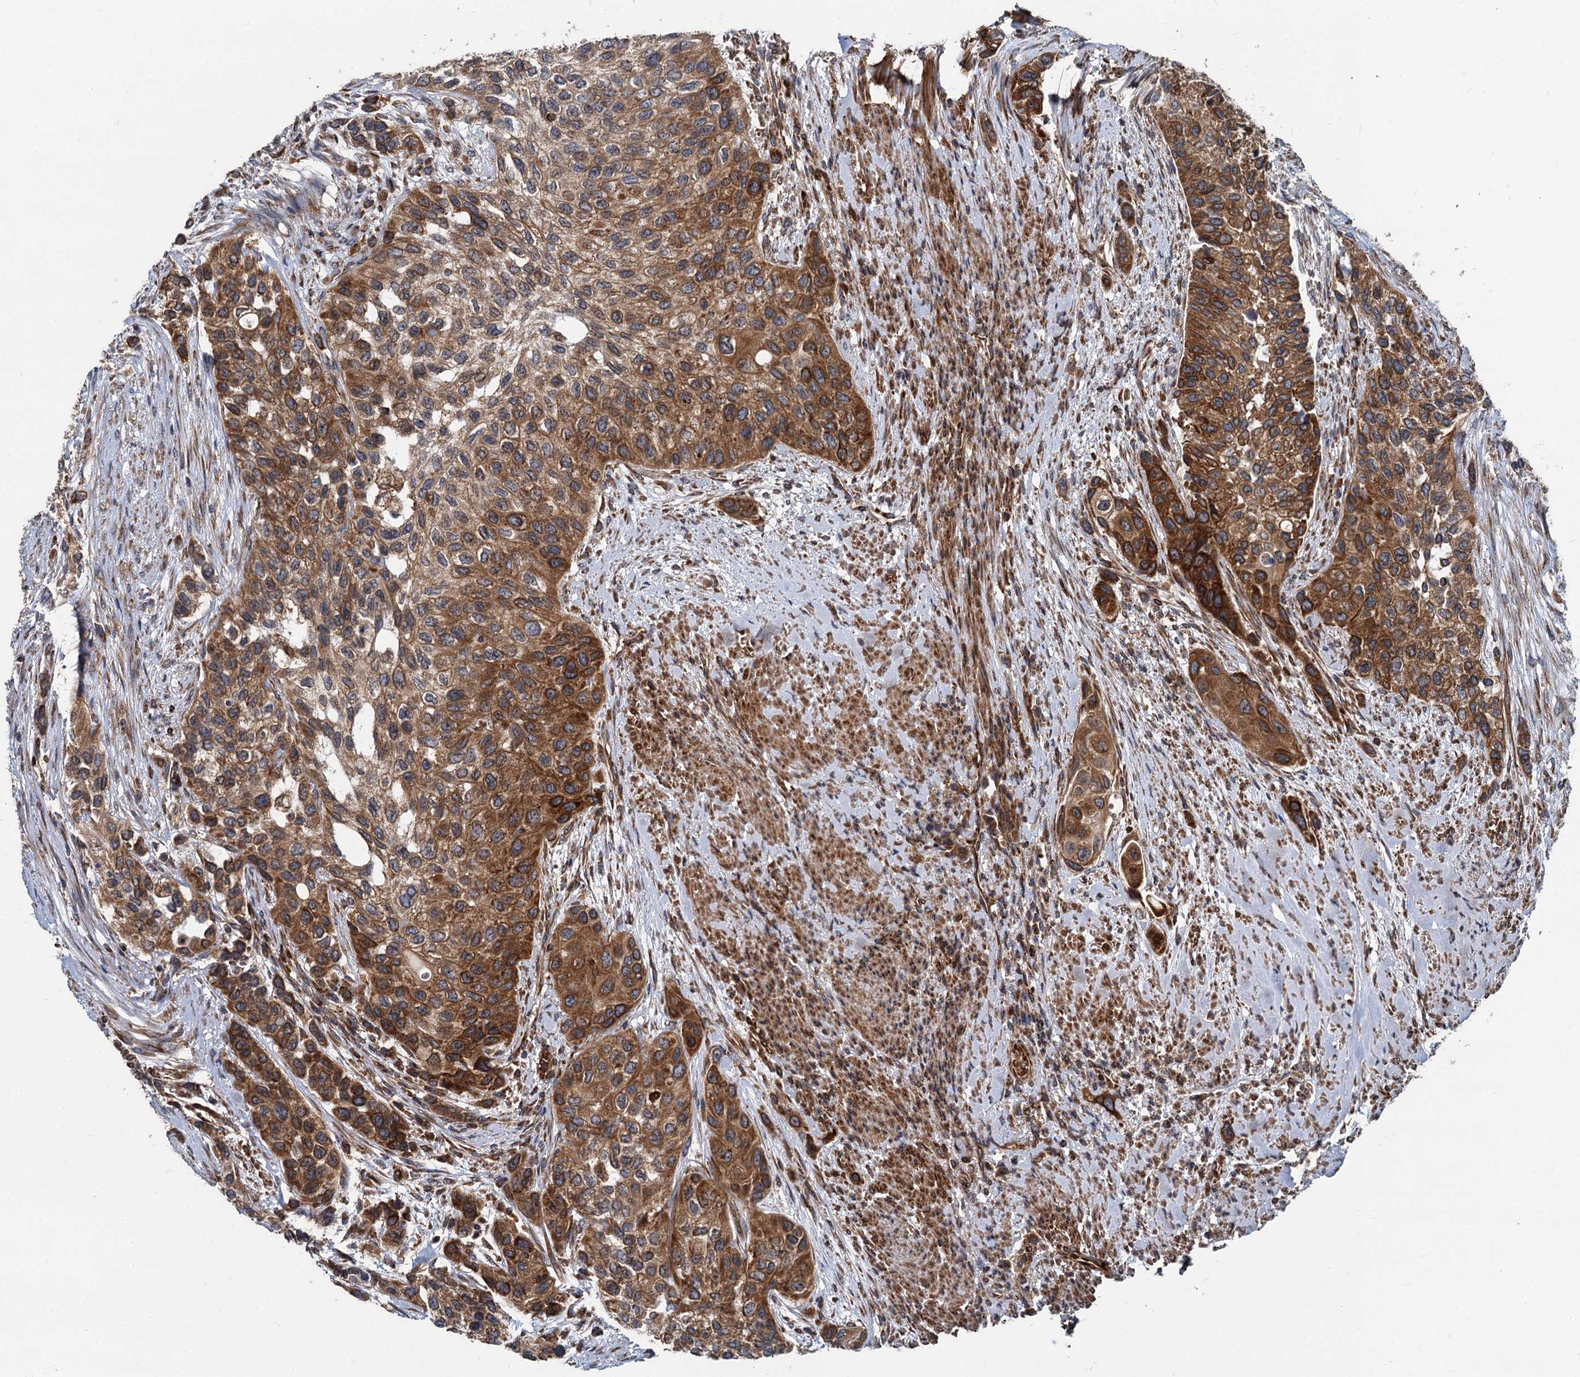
{"staining": {"intensity": "strong", "quantity": ">75%", "location": "cytoplasmic/membranous"}, "tissue": "urothelial cancer", "cell_type": "Tumor cells", "image_type": "cancer", "snomed": [{"axis": "morphology", "description": "Normal tissue, NOS"}, {"axis": "morphology", "description": "Urothelial carcinoma, High grade"}, {"axis": "topography", "description": "Vascular tissue"}, {"axis": "topography", "description": "Urinary bladder"}], "caption": "There is high levels of strong cytoplasmic/membranous expression in tumor cells of urothelial carcinoma (high-grade), as demonstrated by immunohistochemical staining (brown color).", "gene": "STIM1", "patient": {"sex": "female", "age": 56}}